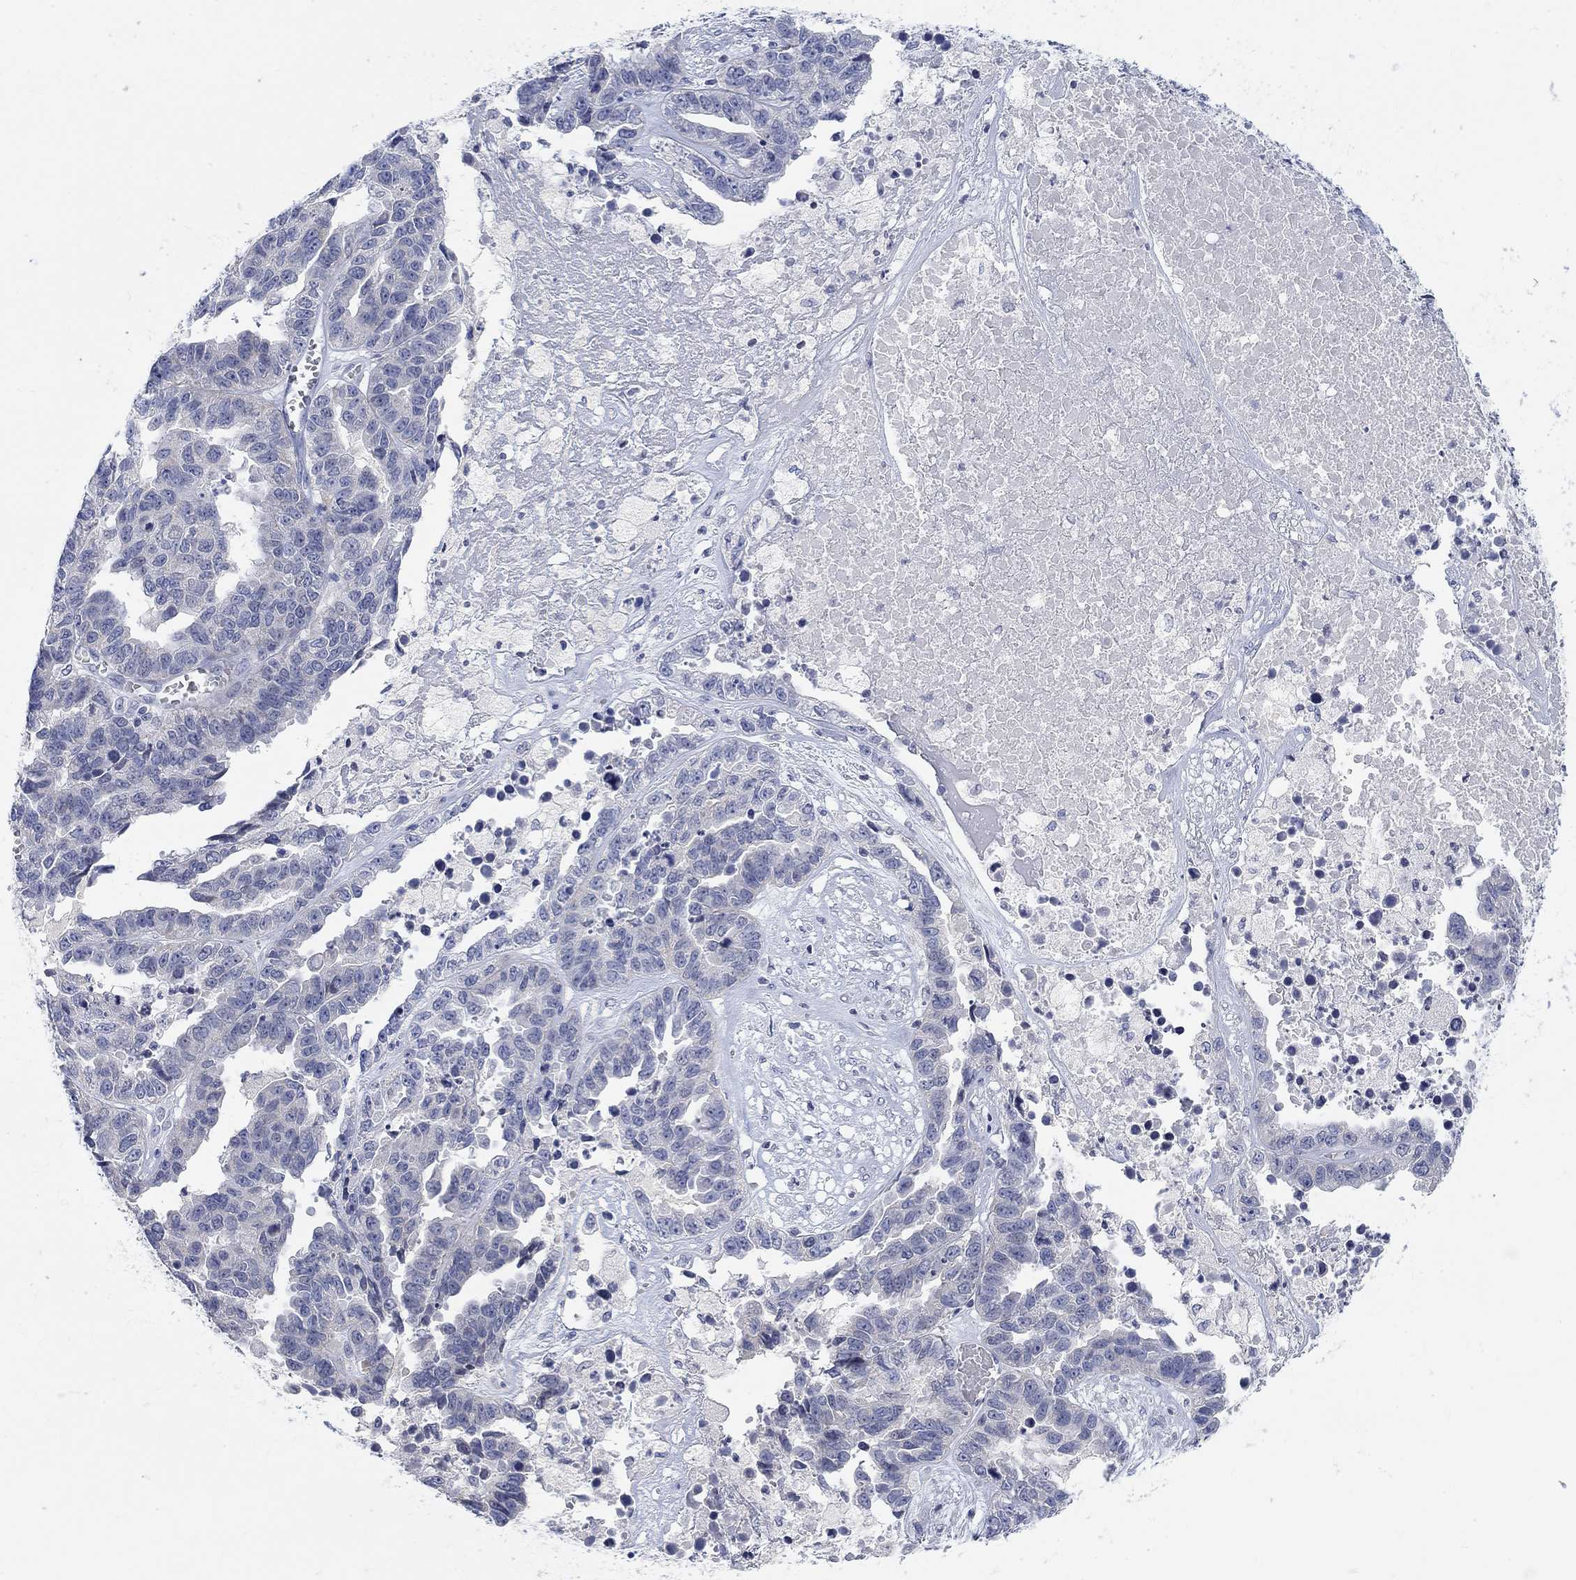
{"staining": {"intensity": "negative", "quantity": "none", "location": "none"}, "tissue": "ovarian cancer", "cell_type": "Tumor cells", "image_type": "cancer", "snomed": [{"axis": "morphology", "description": "Cystadenocarcinoma, serous, NOS"}, {"axis": "topography", "description": "Ovary"}], "caption": "Protein analysis of serous cystadenocarcinoma (ovarian) reveals no significant expression in tumor cells.", "gene": "ATP6V1E2", "patient": {"sex": "female", "age": 87}}